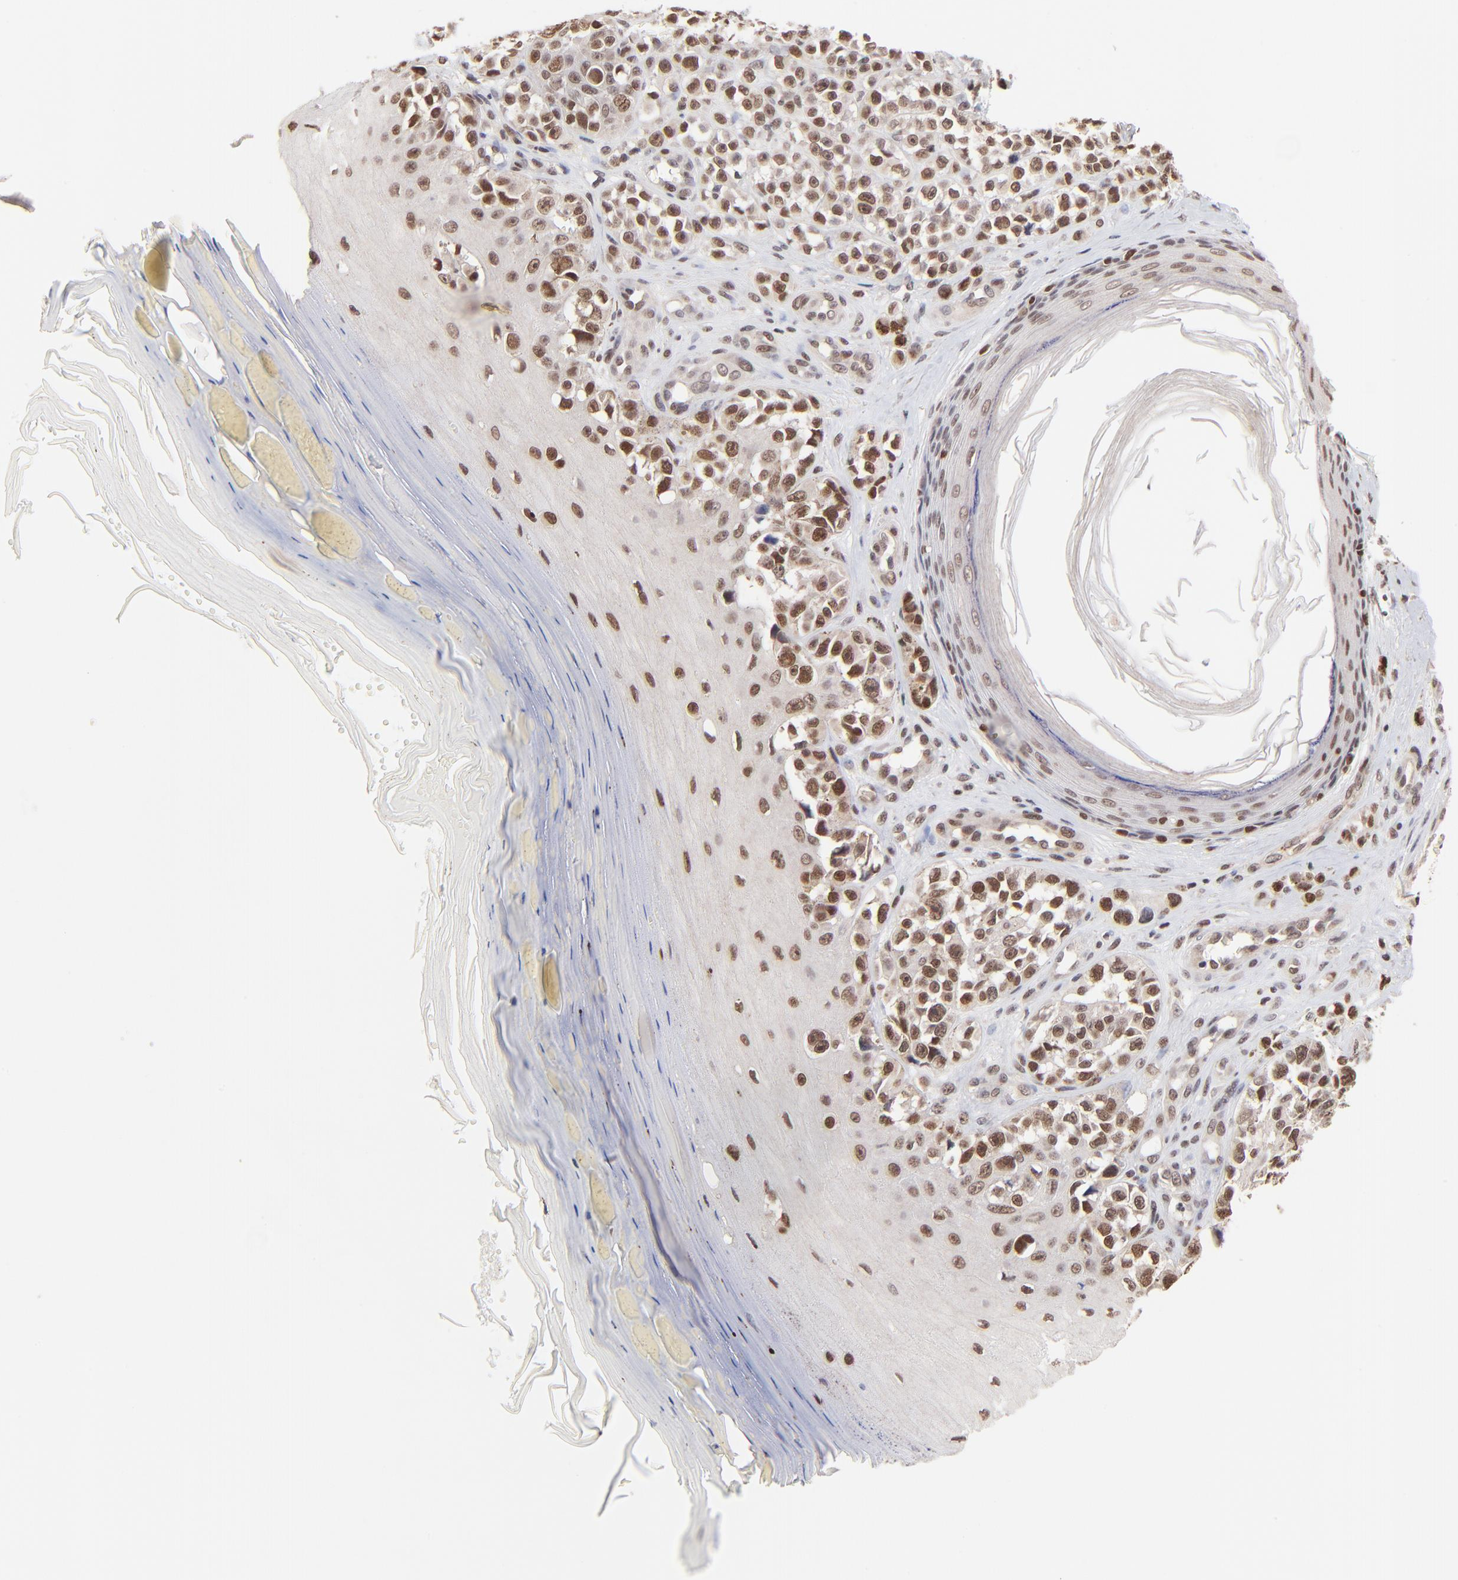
{"staining": {"intensity": "strong", "quantity": ">75%", "location": "nuclear"}, "tissue": "melanoma", "cell_type": "Tumor cells", "image_type": "cancer", "snomed": [{"axis": "morphology", "description": "Malignant melanoma, NOS"}, {"axis": "topography", "description": "Skin"}], "caption": "Human malignant melanoma stained for a protein (brown) displays strong nuclear positive staining in about >75% of tumor cells.", "gene": "DSN1", "patient": {"sex": "female", "age": 82}}